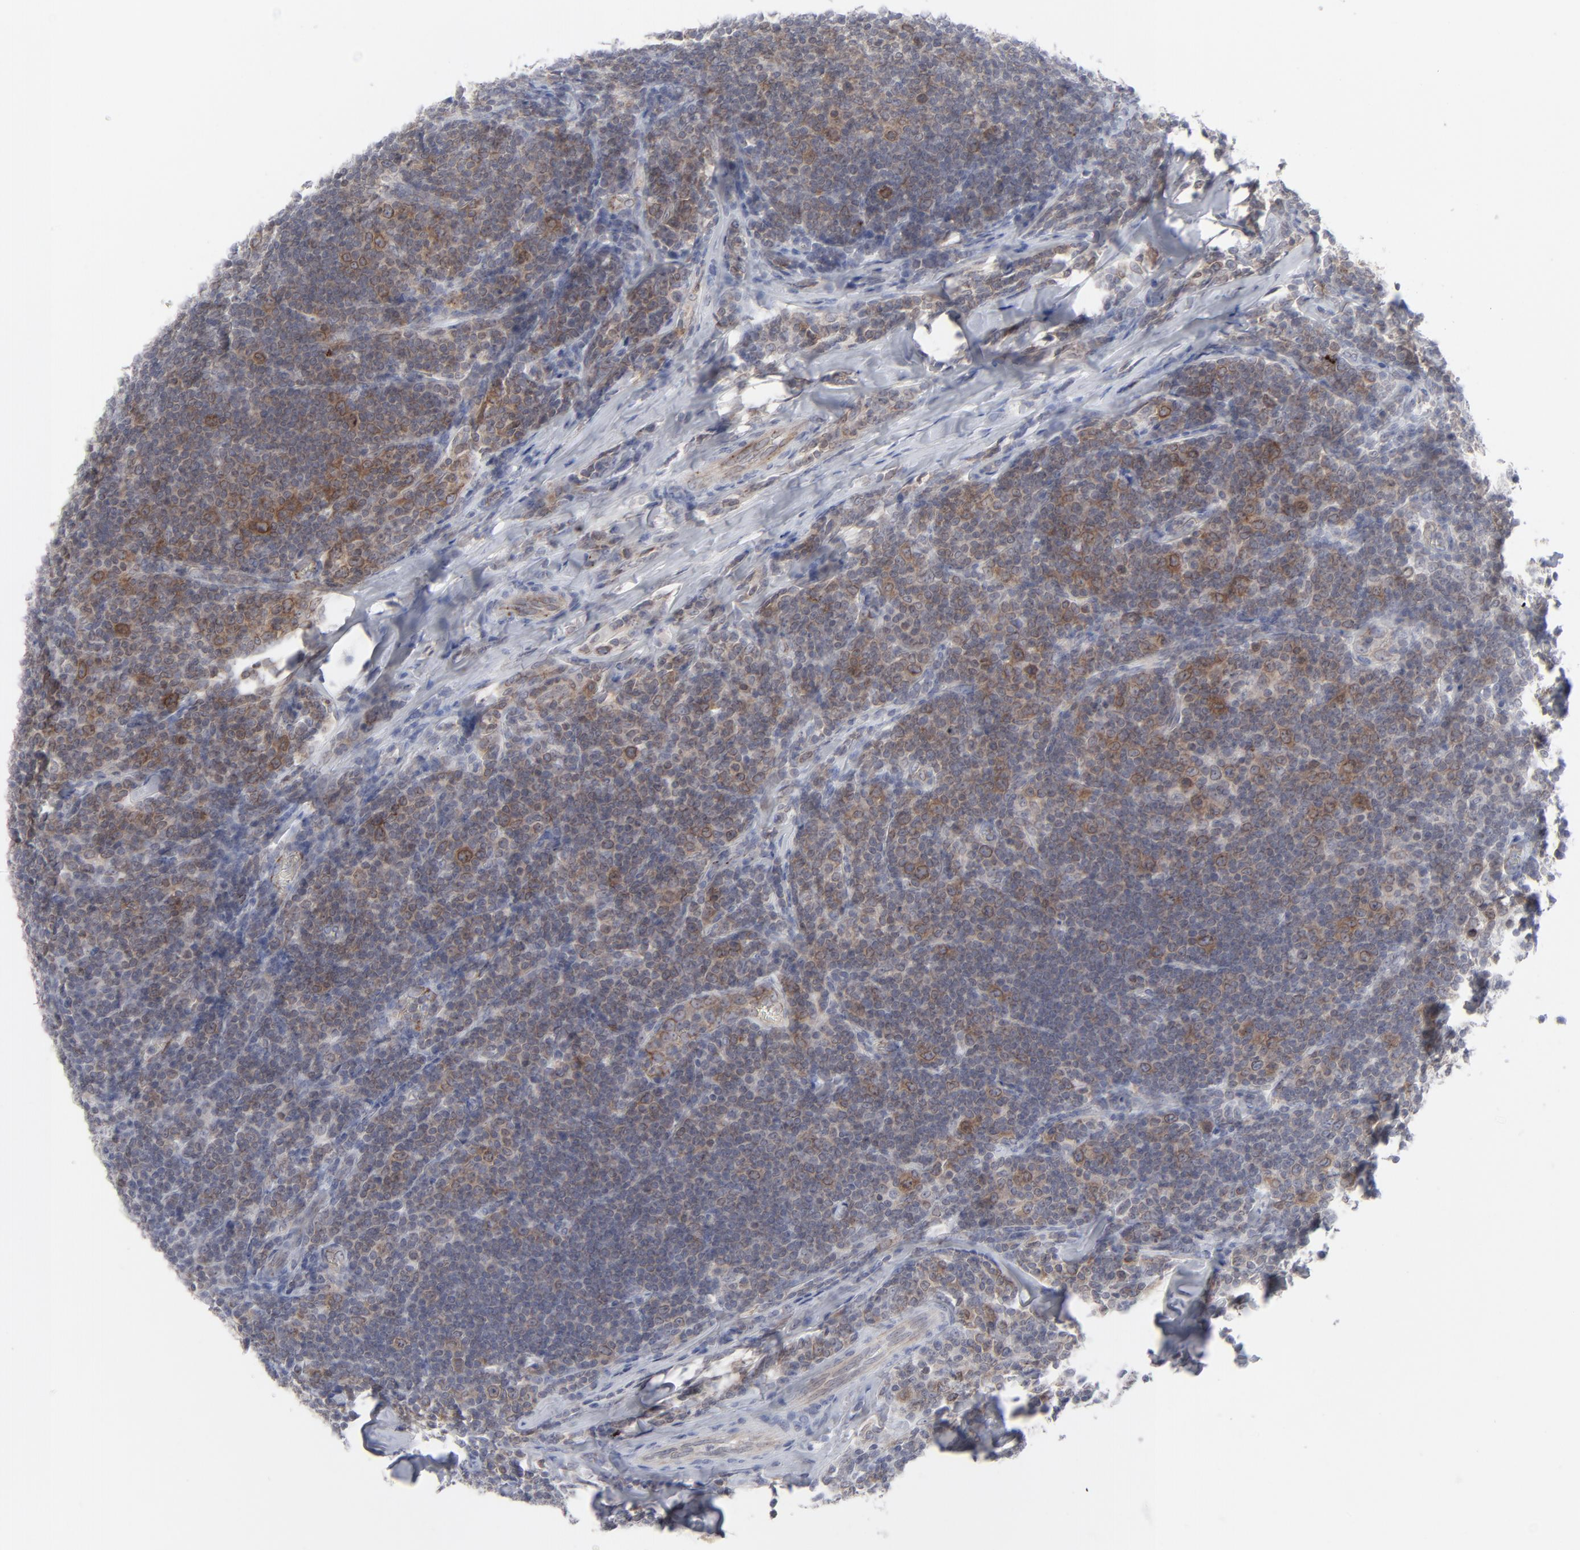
{"staining": {"intensity": "weak", "quantity": "25%-75%", "location": "cytoplasmic/membranous"}, "tissue": "lymphoma", "cell_type": "Tumor cells", "image_type": "cancer", "snomed": [{"axis": "morphology", "description": "Malignant lymphoma, non-Hodgkin's type, Low grade"}, {"axis": "topography", "description": "Lymph node"}], "caption": "Immunohistochemistry (IHC) micrograph of low-grade malignant lymphoma, non-Hodgkin's type stained for a protein (brown), which shows low levels of weak cytoplasmic/membranous staining in about 25%-75% of tumor cells.", "gene": "NUP88", "patient": {"sex": "male", "age": 74}}